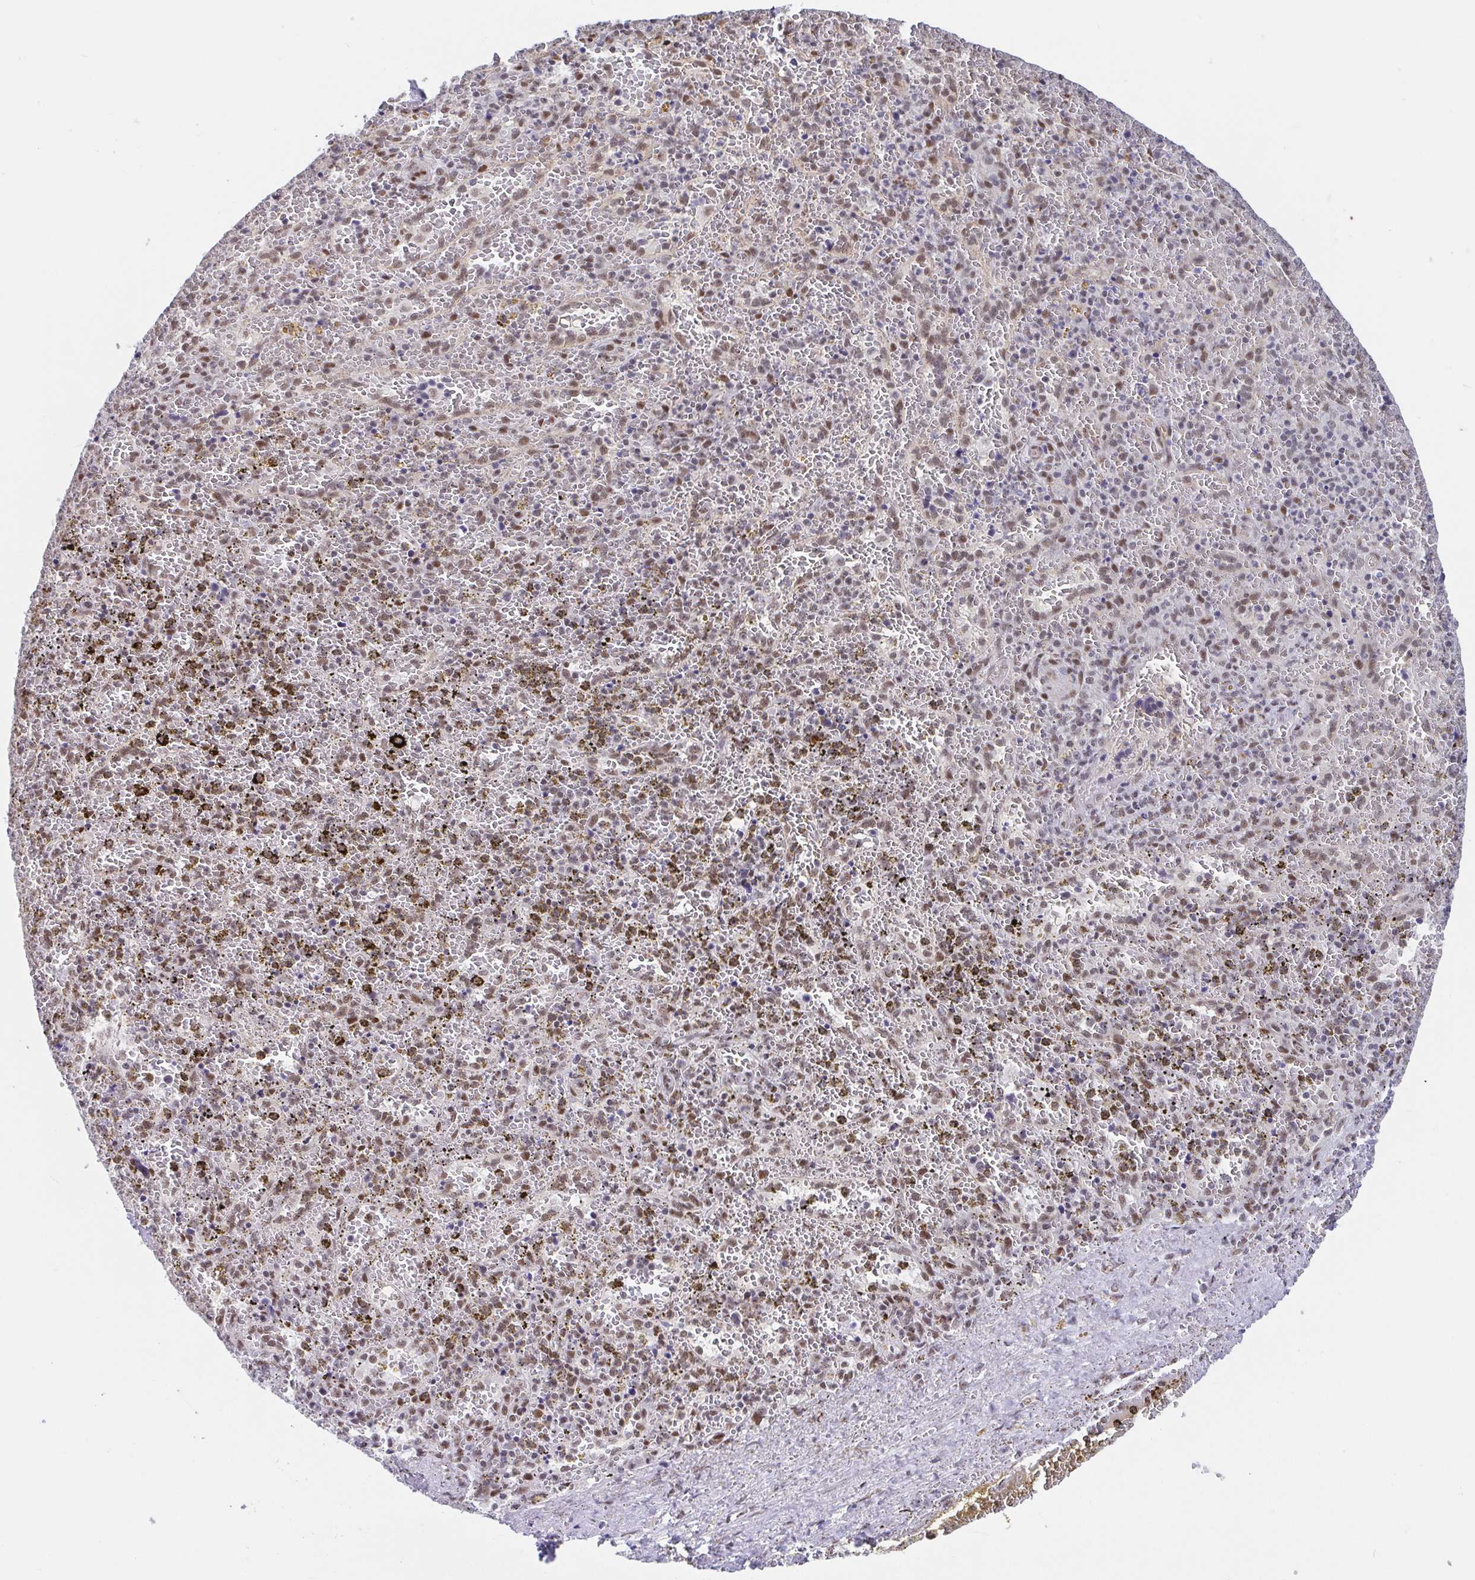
{"staining": {"intensity": "moderate", "quantity": "25%-75%", "location": "nuclear"}, "tissue": "spleen", "cell_type": "Cells in red pulp", "image_type": "normal", "snomed": [{"axis": "morphology", "description": "Normal tissue, NOS"}, {"axis": "topography", "description": "Spleen"}], "caption": "Immunohistochemistry (DAB (3,3'-diaminobenzidine)) staining of unremarkable spleen exhibits moderate nuclear protein staining in approximately 25%-75% of cells in red pulp. The staining was performed using DAB, with brown indicating positive protein expression. Nuclei are stained blue with hematoxylin.", "gene": "SLC7A10", "patient": {"sex": "female", "age": 50}}